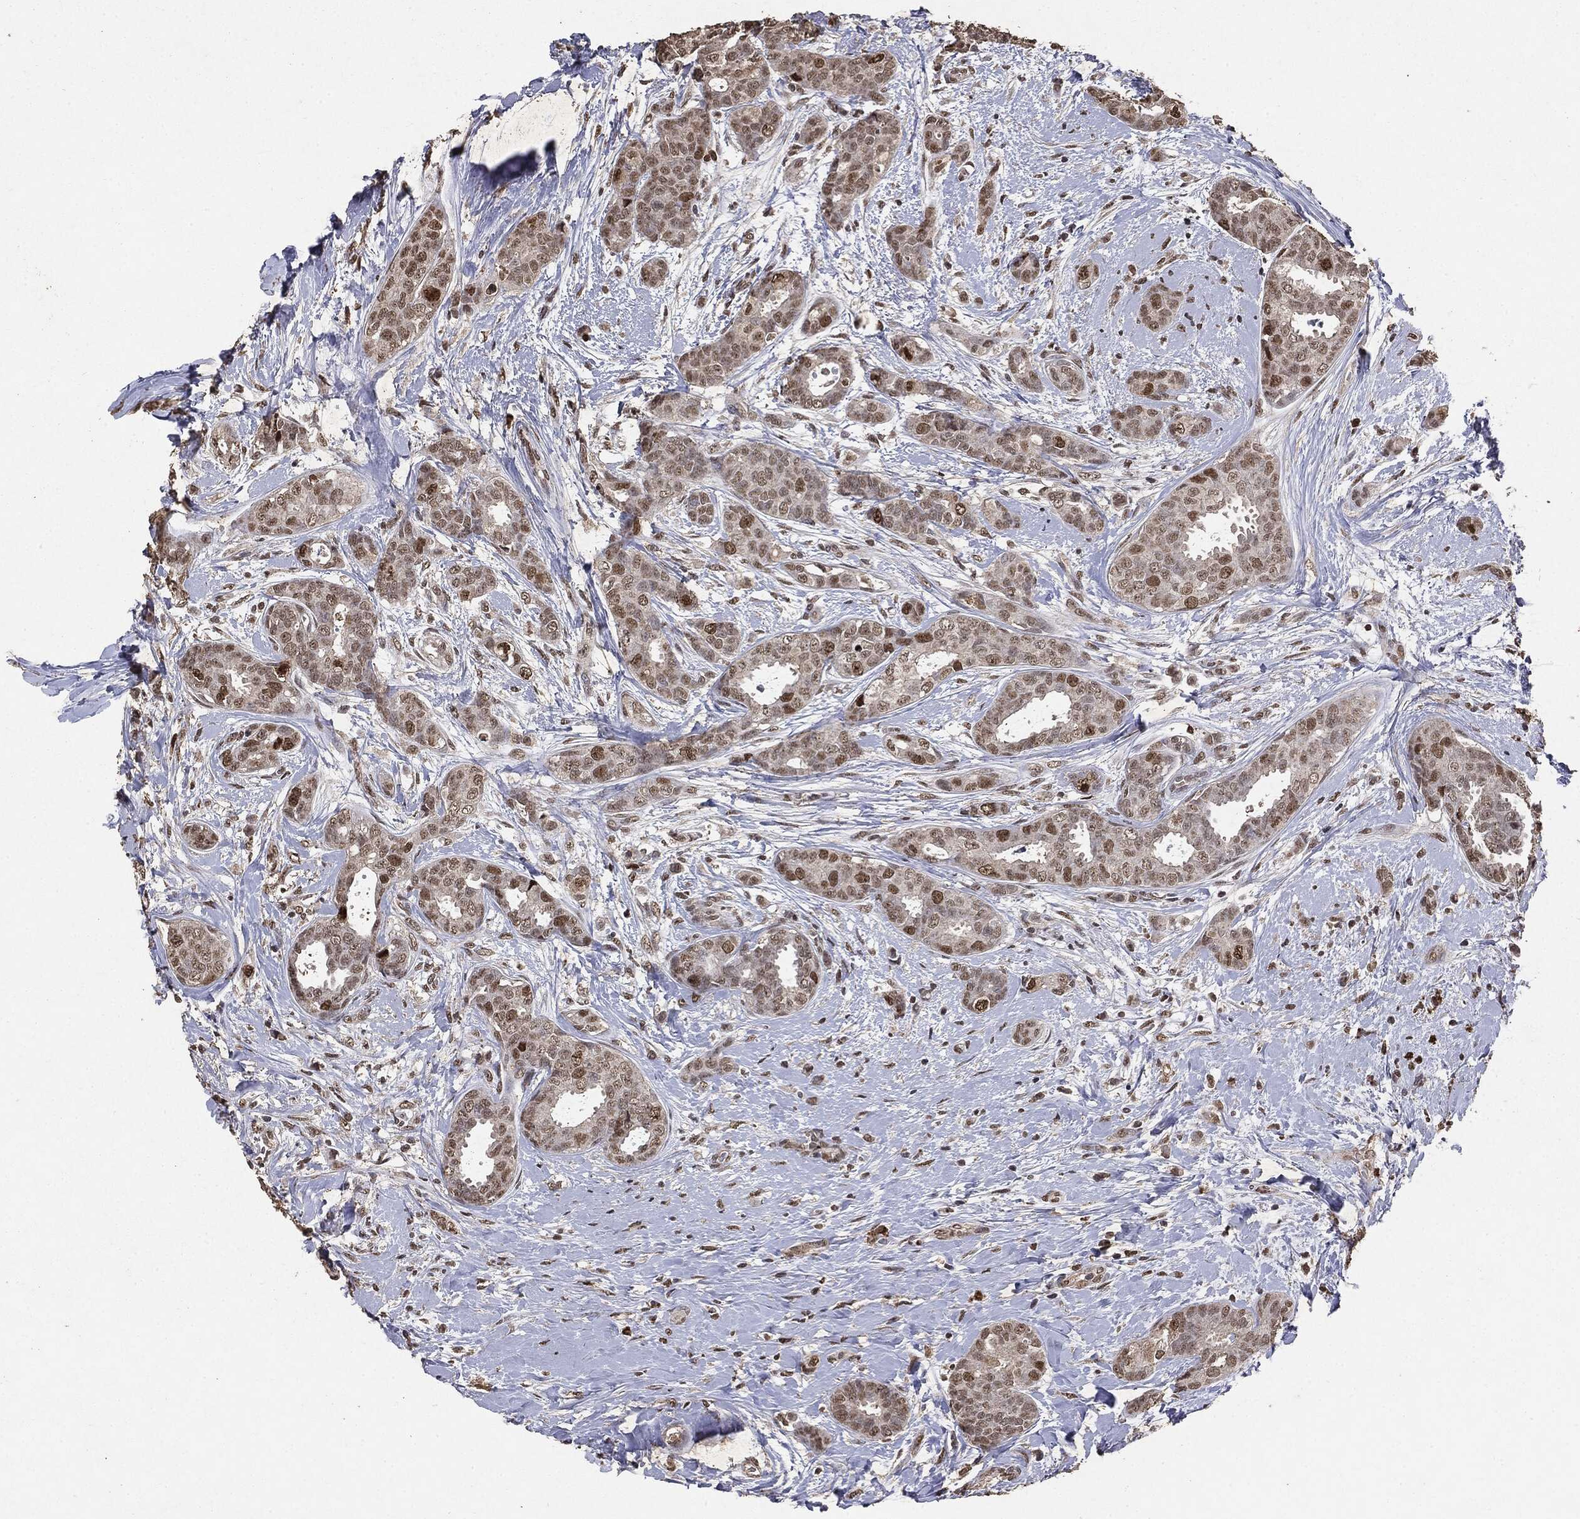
{"staining": {"intensity": "moderate", "quantity": "<25%", "location": "nuclear"}, "tissue": "breast cancer", "cell_type": "Tumor cells", "image_type": "cancer", "snomed": [{"axis": "morphology", "description": "Duct carcinoma"}, {"axis": "topography", "description": "Breast"}], "caption": "Moderate nuclear staining for a protein is appreciated in approximately <25% of tumor cells of breast cancer using immunohistochemistry (IHC).", "gene": "RAD18", "patient": {"sex": "female", "age": 45}}